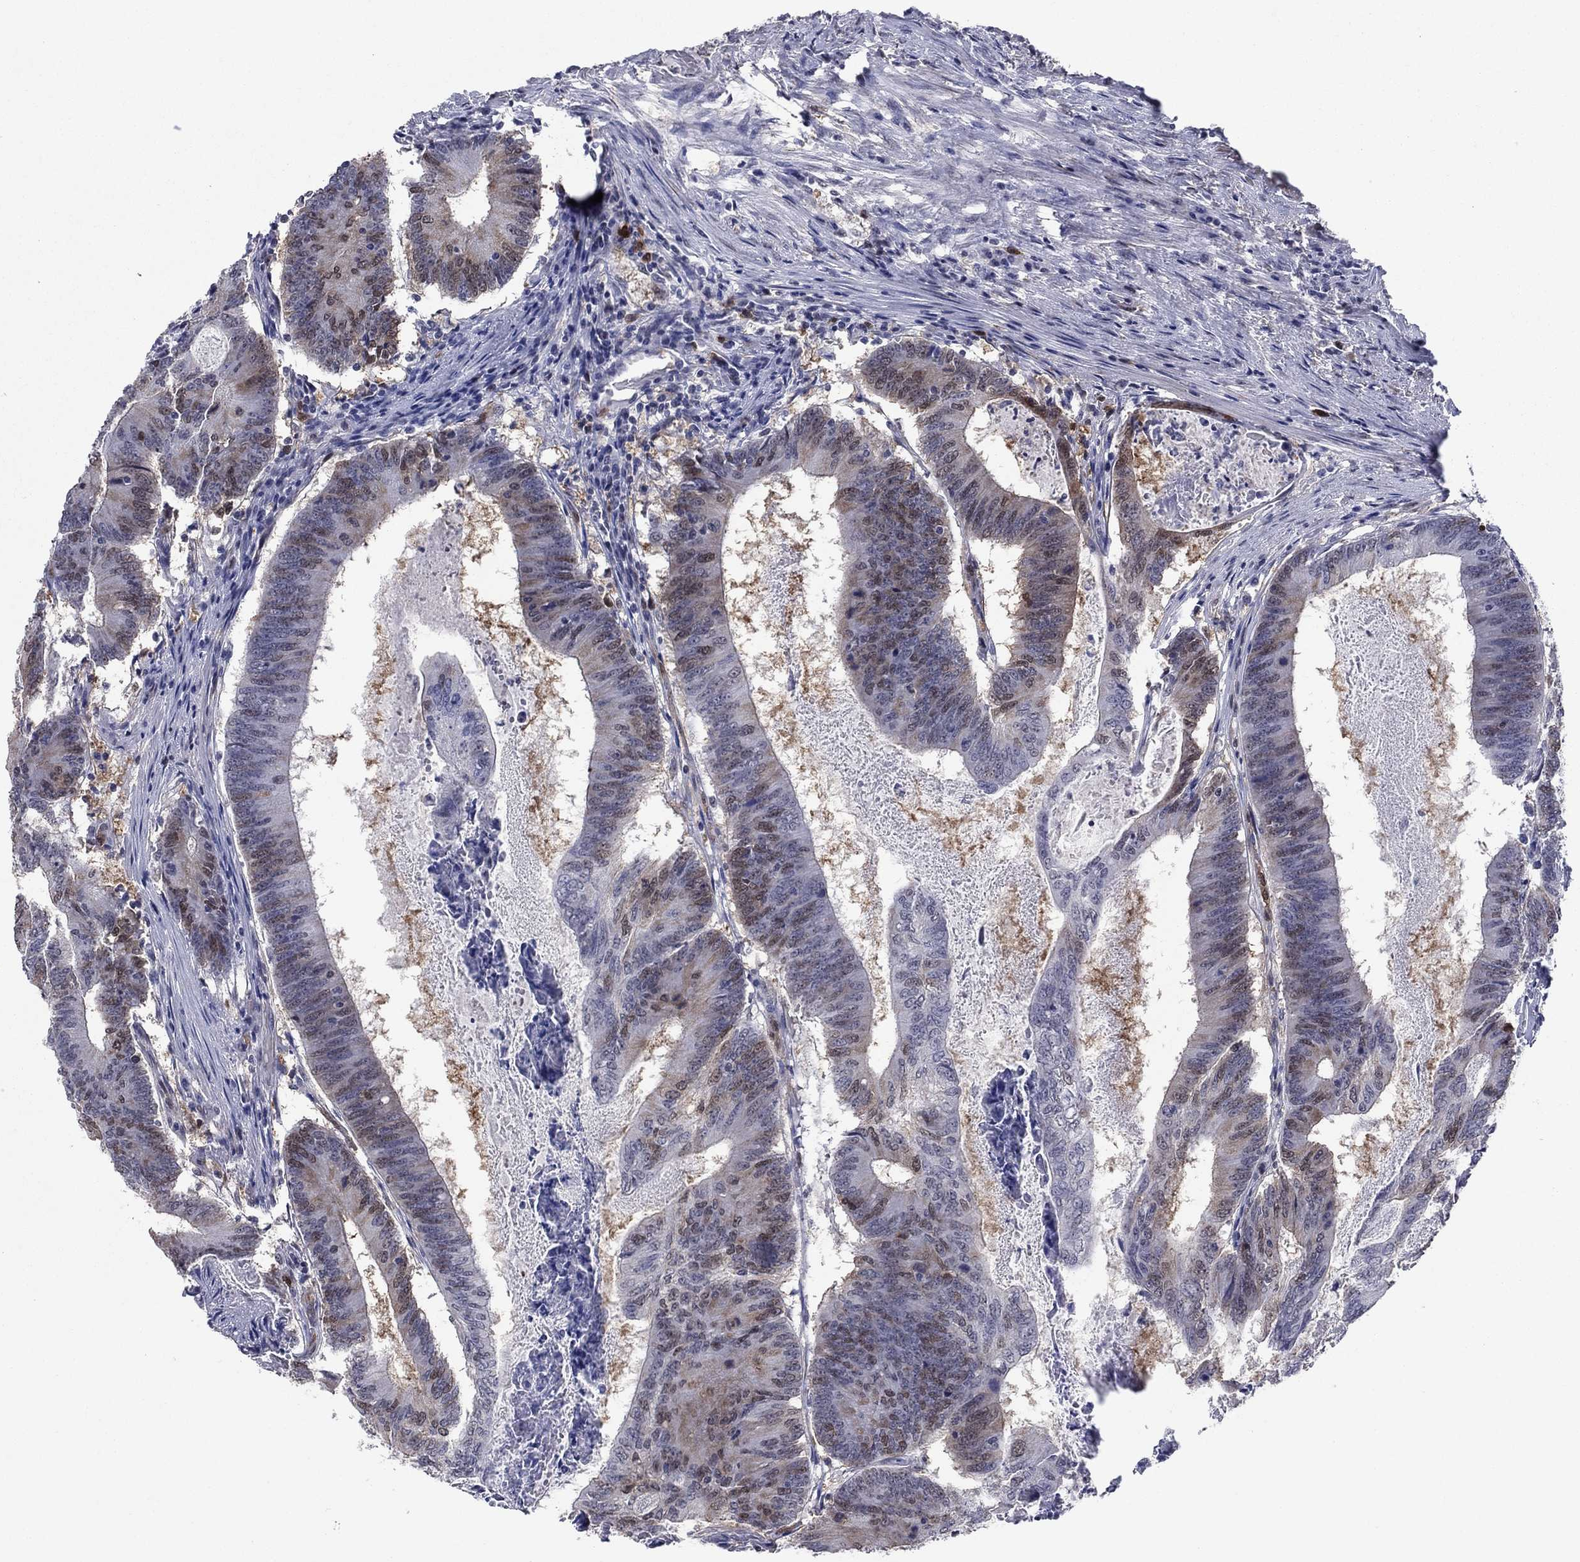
{"staining": {"intensity": "weak", "quantity": "25%-75%", "location": "nuclear"}, "tissue": "colorectal cancer", "cell_type": "Tumor cells", "image_type": "cancer", "snomed": [{"axis": "morphology", "description": "Adenocarcinoma, NOS"}, {"axis": "topography", "description": "Colon"}], "caption": "High-power microscopy captured an immunohistochemistry (IHC) photomicrograph of colorectal cancer, revealing weak nuclear expression in approximately 25%-75% of tumor cells.", "gene": "TYMS", "patient": {"sex": "female", "age": 70}}